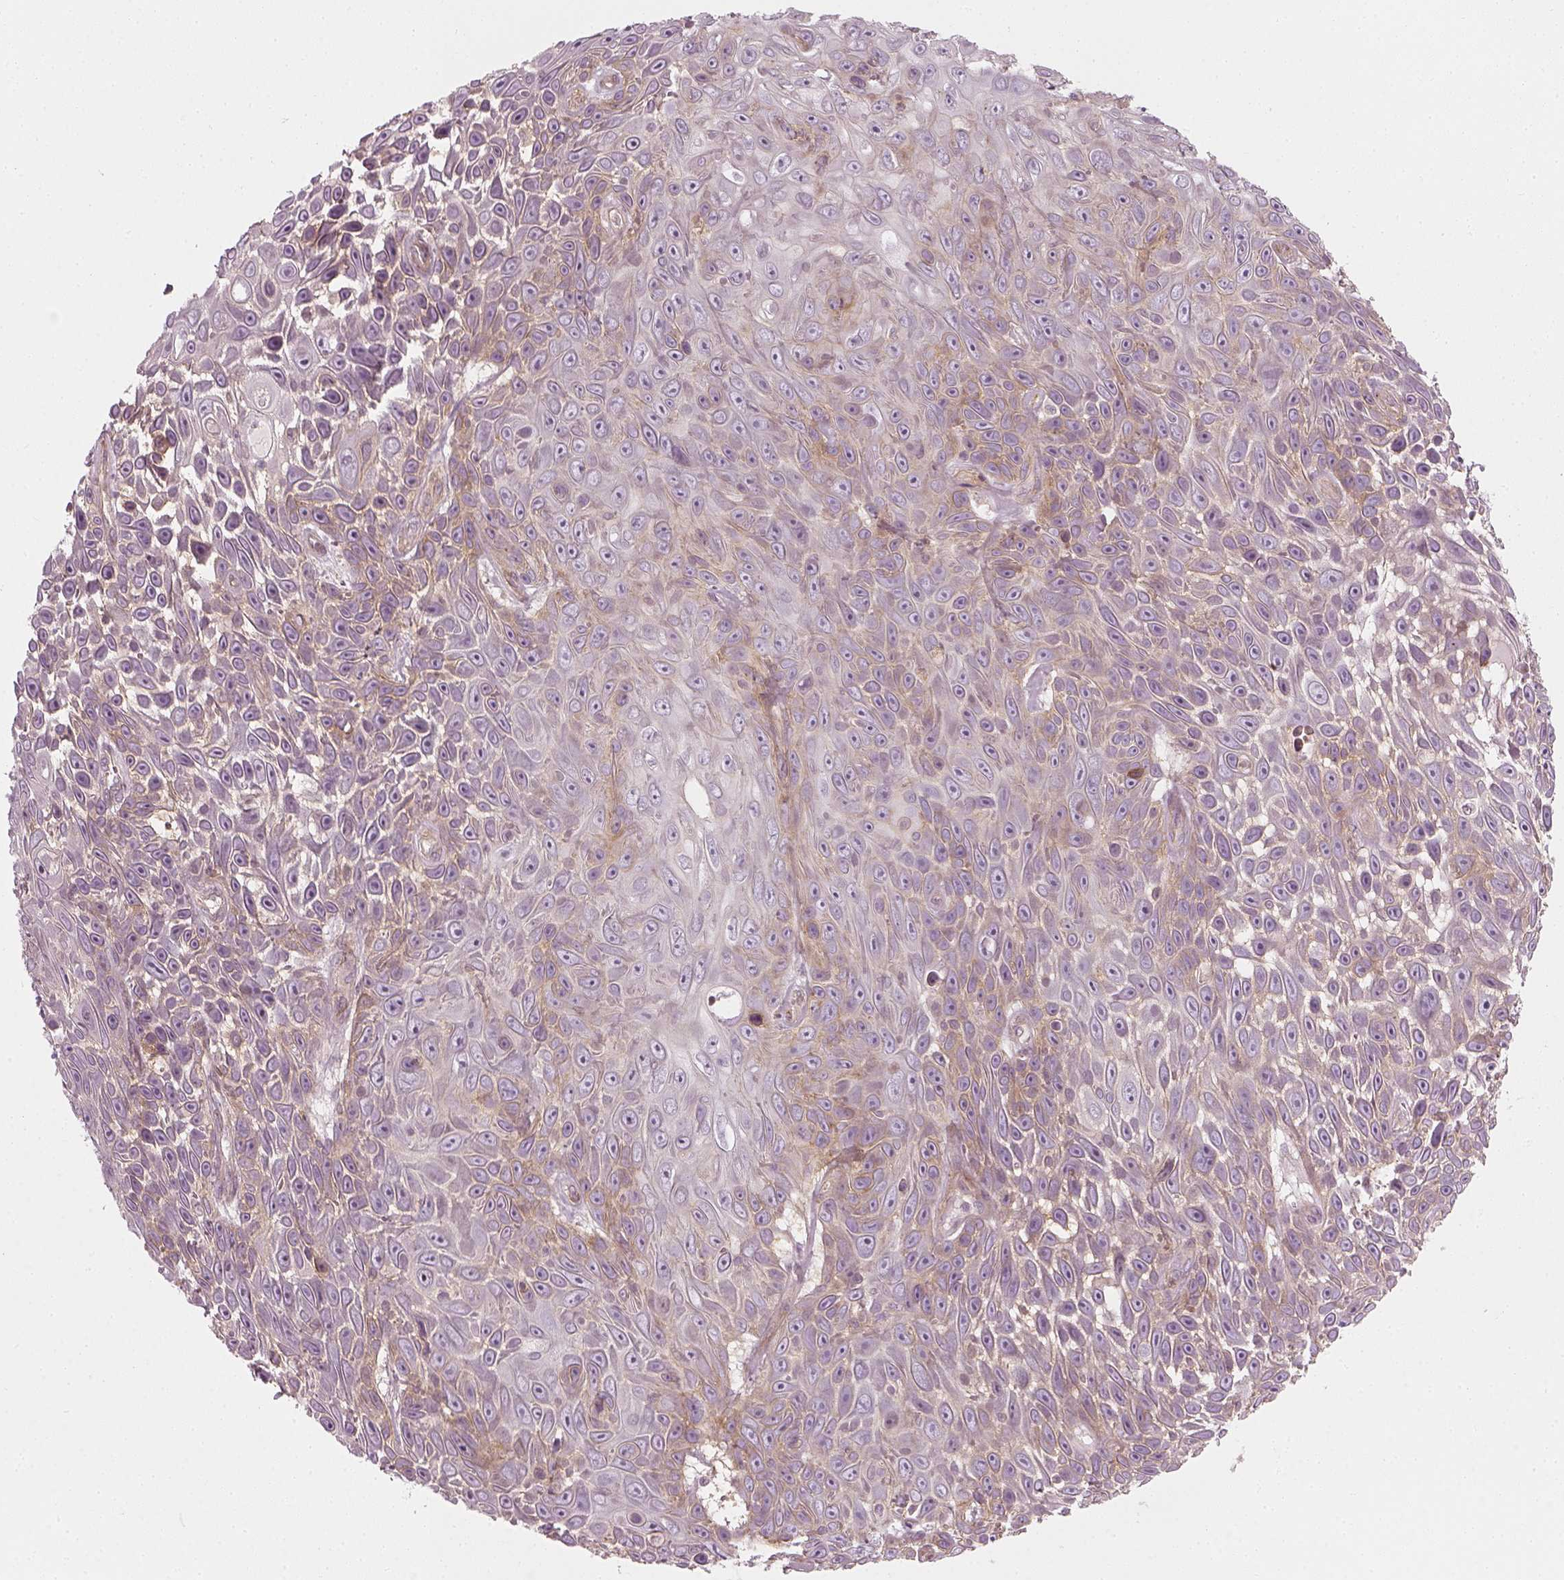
{"staining": {"intensity": "weak", "quantity": "<25%", "location": "cytoplasmic/membranous"}, "tissue": "skin cancer", "cell_type": "Tumor cells", "image_type": "cancer", "snomed": [{"axis": "morphology", "description": "Squamous cell carcinoma, NOS"}, {"axis": "topography", "description": "Skin"}], "caption": "Skin cancer (squamous cell carcinoma) was stained to show a protein in brown. There is no significant positivity in tumor cells.", "gene": "NPTN", "patient": {"sex": "male", "age": 82}}